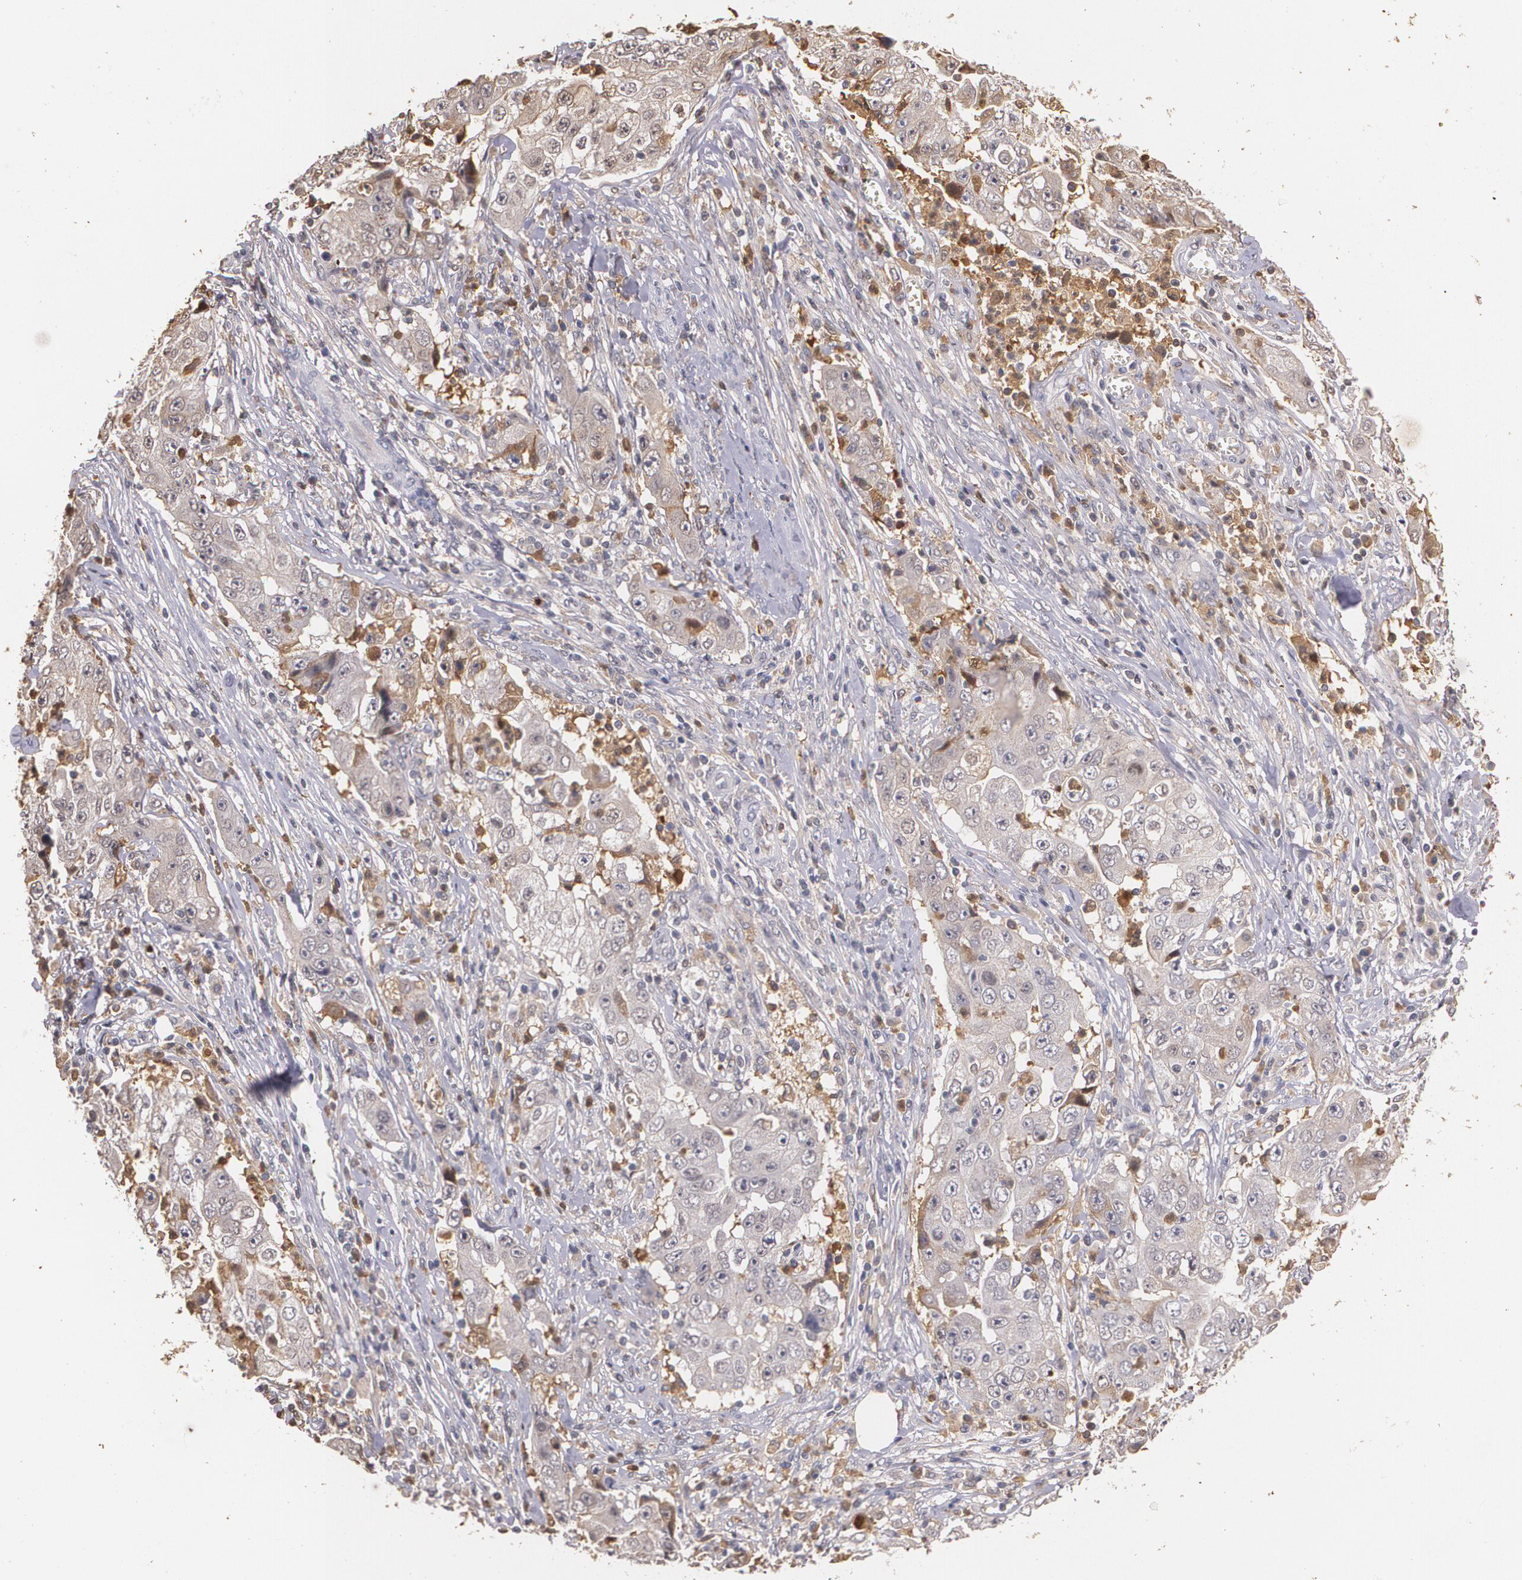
{"staining": {"intensity": "weak", "quantity": ">75%", "location": "cytoplasmic/membranous"}, "tissue": "lung cancer", "cell_type": "Tumor cells", "image_type": "cancer", "snomed": [{"axis": "morphology", "description": "Squamous cell carcinoma, NOS"}, {"axis": "topography", "description": "Lung"}], "caption": "Tumor cells exhibit low levels of weak cytoplasmic/membranous positivity in approximately >75% of cells in human squamous cell carcinoma (lung).", "gene": "PTS", "patient": {"sex": "male", "age": 64}}